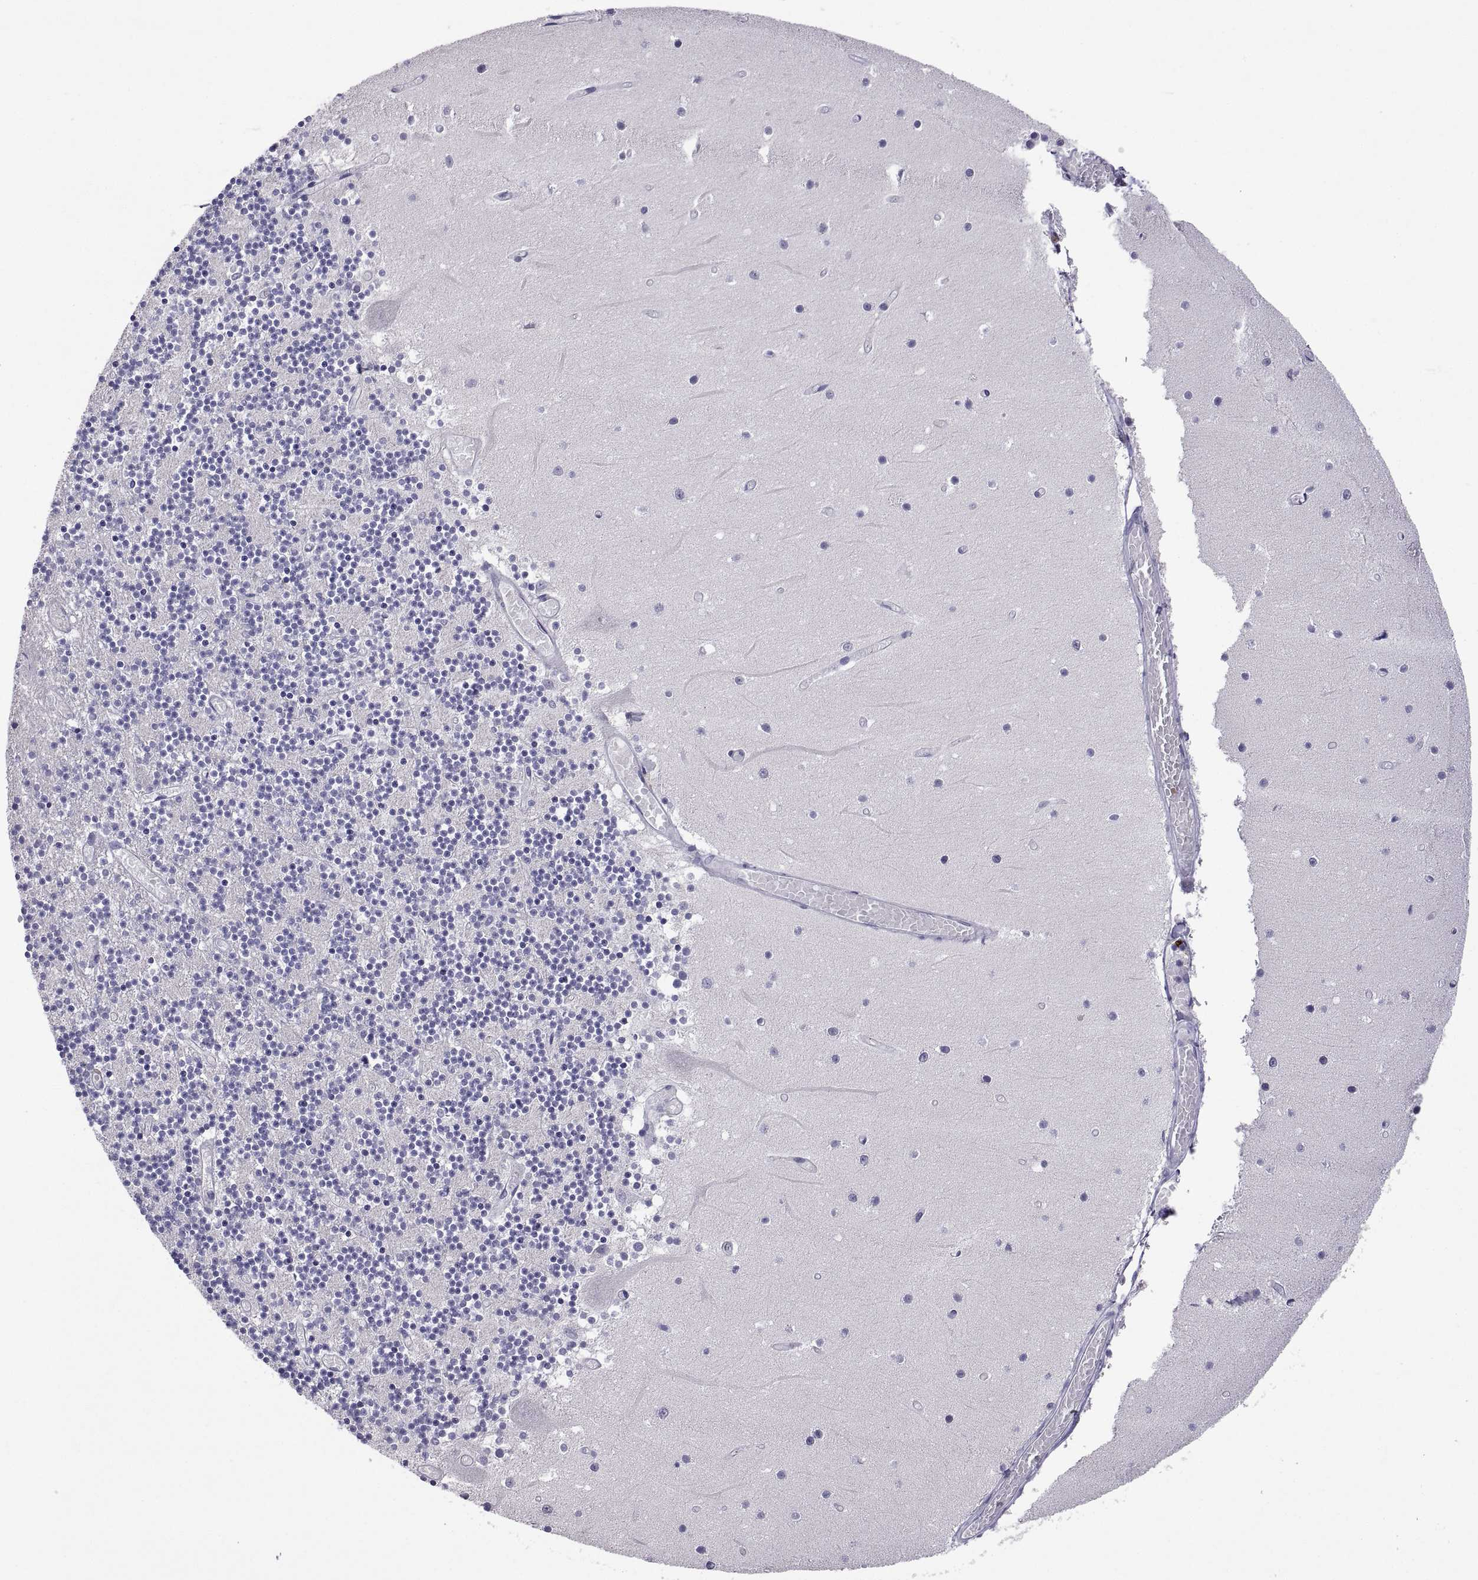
{"staining": {"intensity": "negative", "quantity": "none", "location": "none"}, "tissue": "cerebellum", "cell_type": "Cells in granular layer", "image_type": "normal", "snomed": [{"axis": "morphology", "description": "Normal tissue, NOS"}, {"axis": "topography", "description": "Cerebellum"}], "caption": "High magnification brightfield microscopy of normal cerebellum stained with DAB (brown) and counterstained with hematoxylin (blue): cells in granular layer show no significant expression. The staining was performed using DAB to visualize the protein expression in brown, while the nuclei were stained in blue with hematoxylin (Magnification: 20x).", "gene": "MS4A1", "patient": {"sex": "female", "age": 28}}